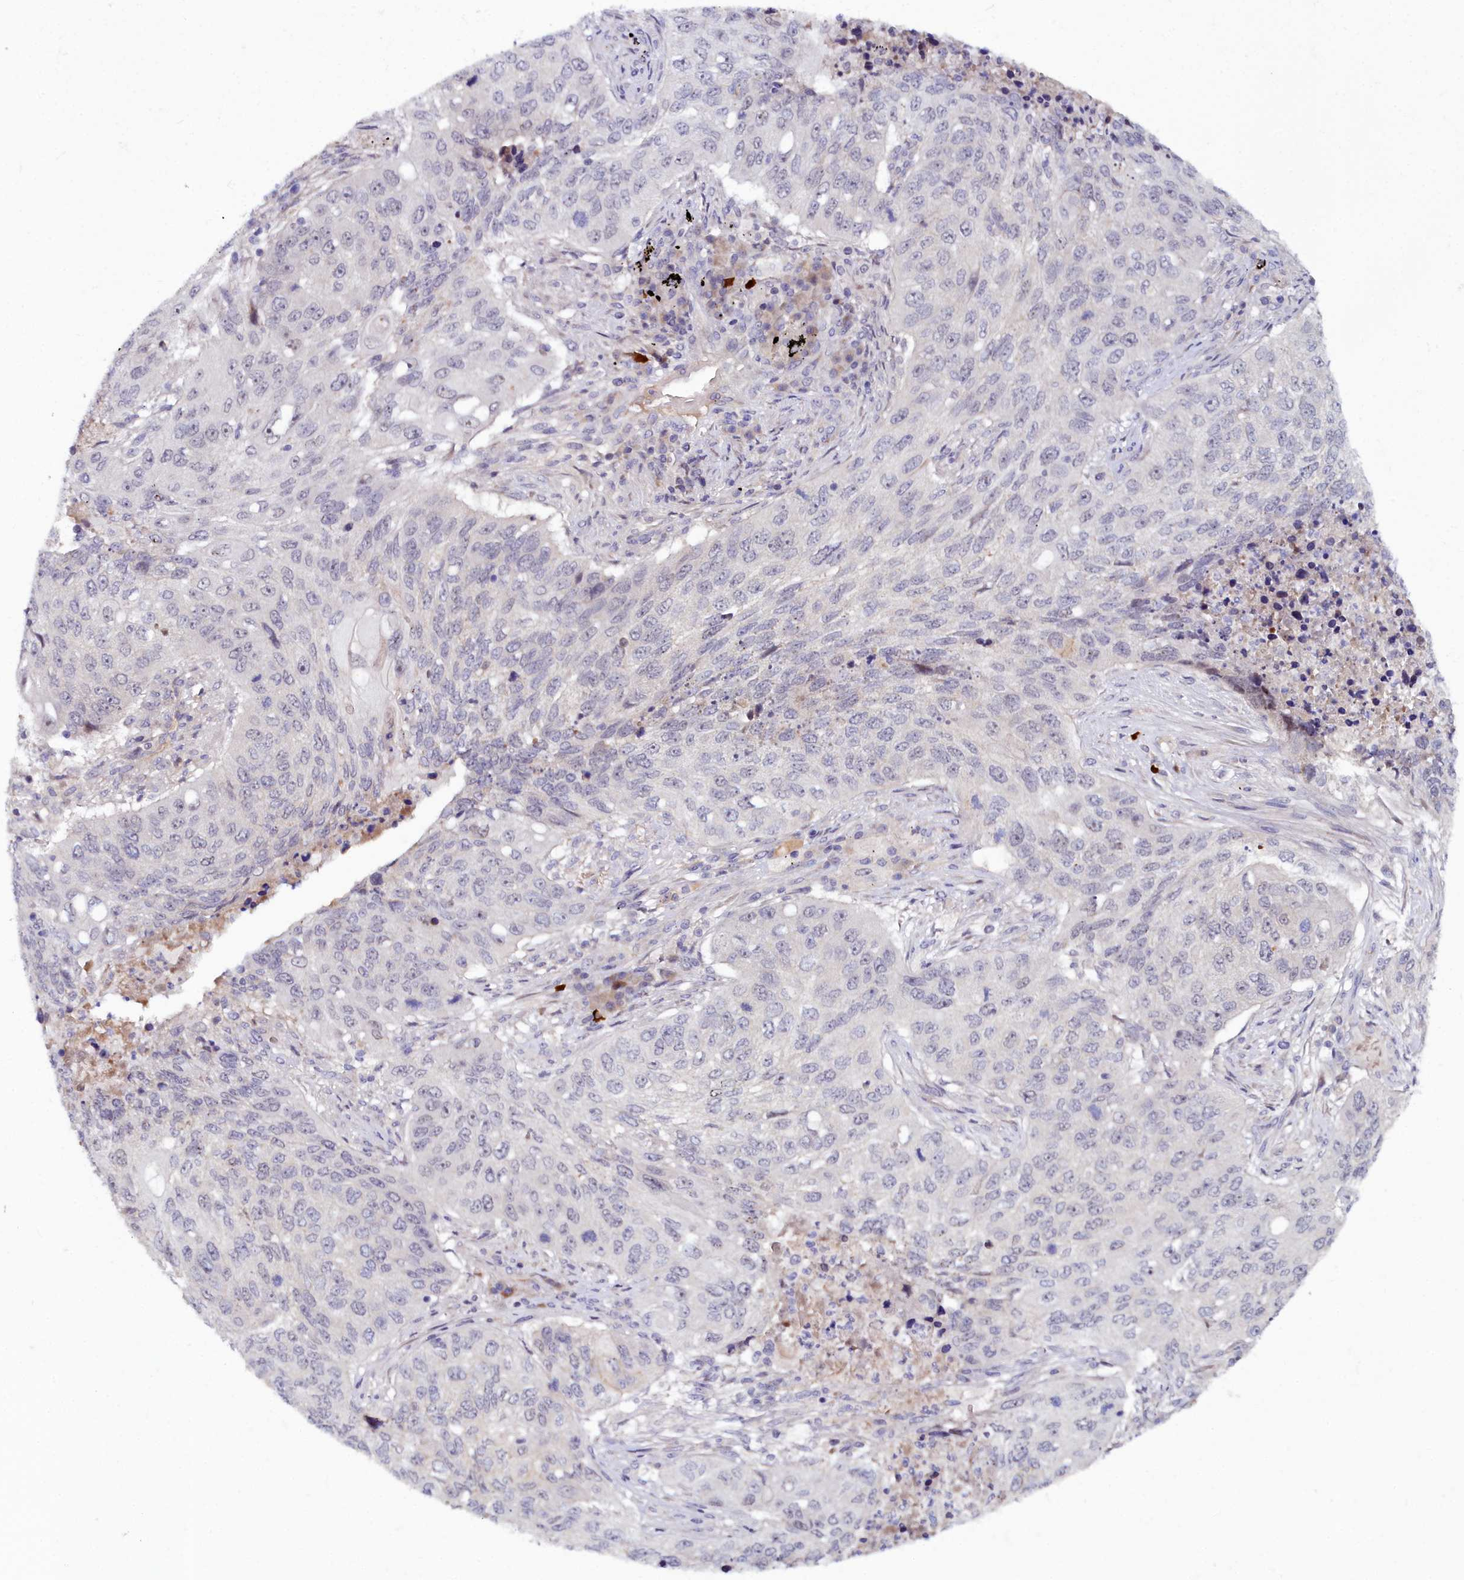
{"staining": {"intensity": "negative", "quantity": "none", "location": "none"}, "tissue": "lung cancer", "cell_type": "Tumor cells", "image_type": "cancer", "snomed": [{"axis": "morphology", "description": "Squamous cell carcinoma, NOS"}, {"axis": "topography", "description": "Lung"}], "caption": "A high-resolution image shows immunohistochemistry staining of lung cancer, which exhibits no significant staining in tumor cells.", "gene": "KCTD18", "patient": {"sex": "female", "age": 63}}